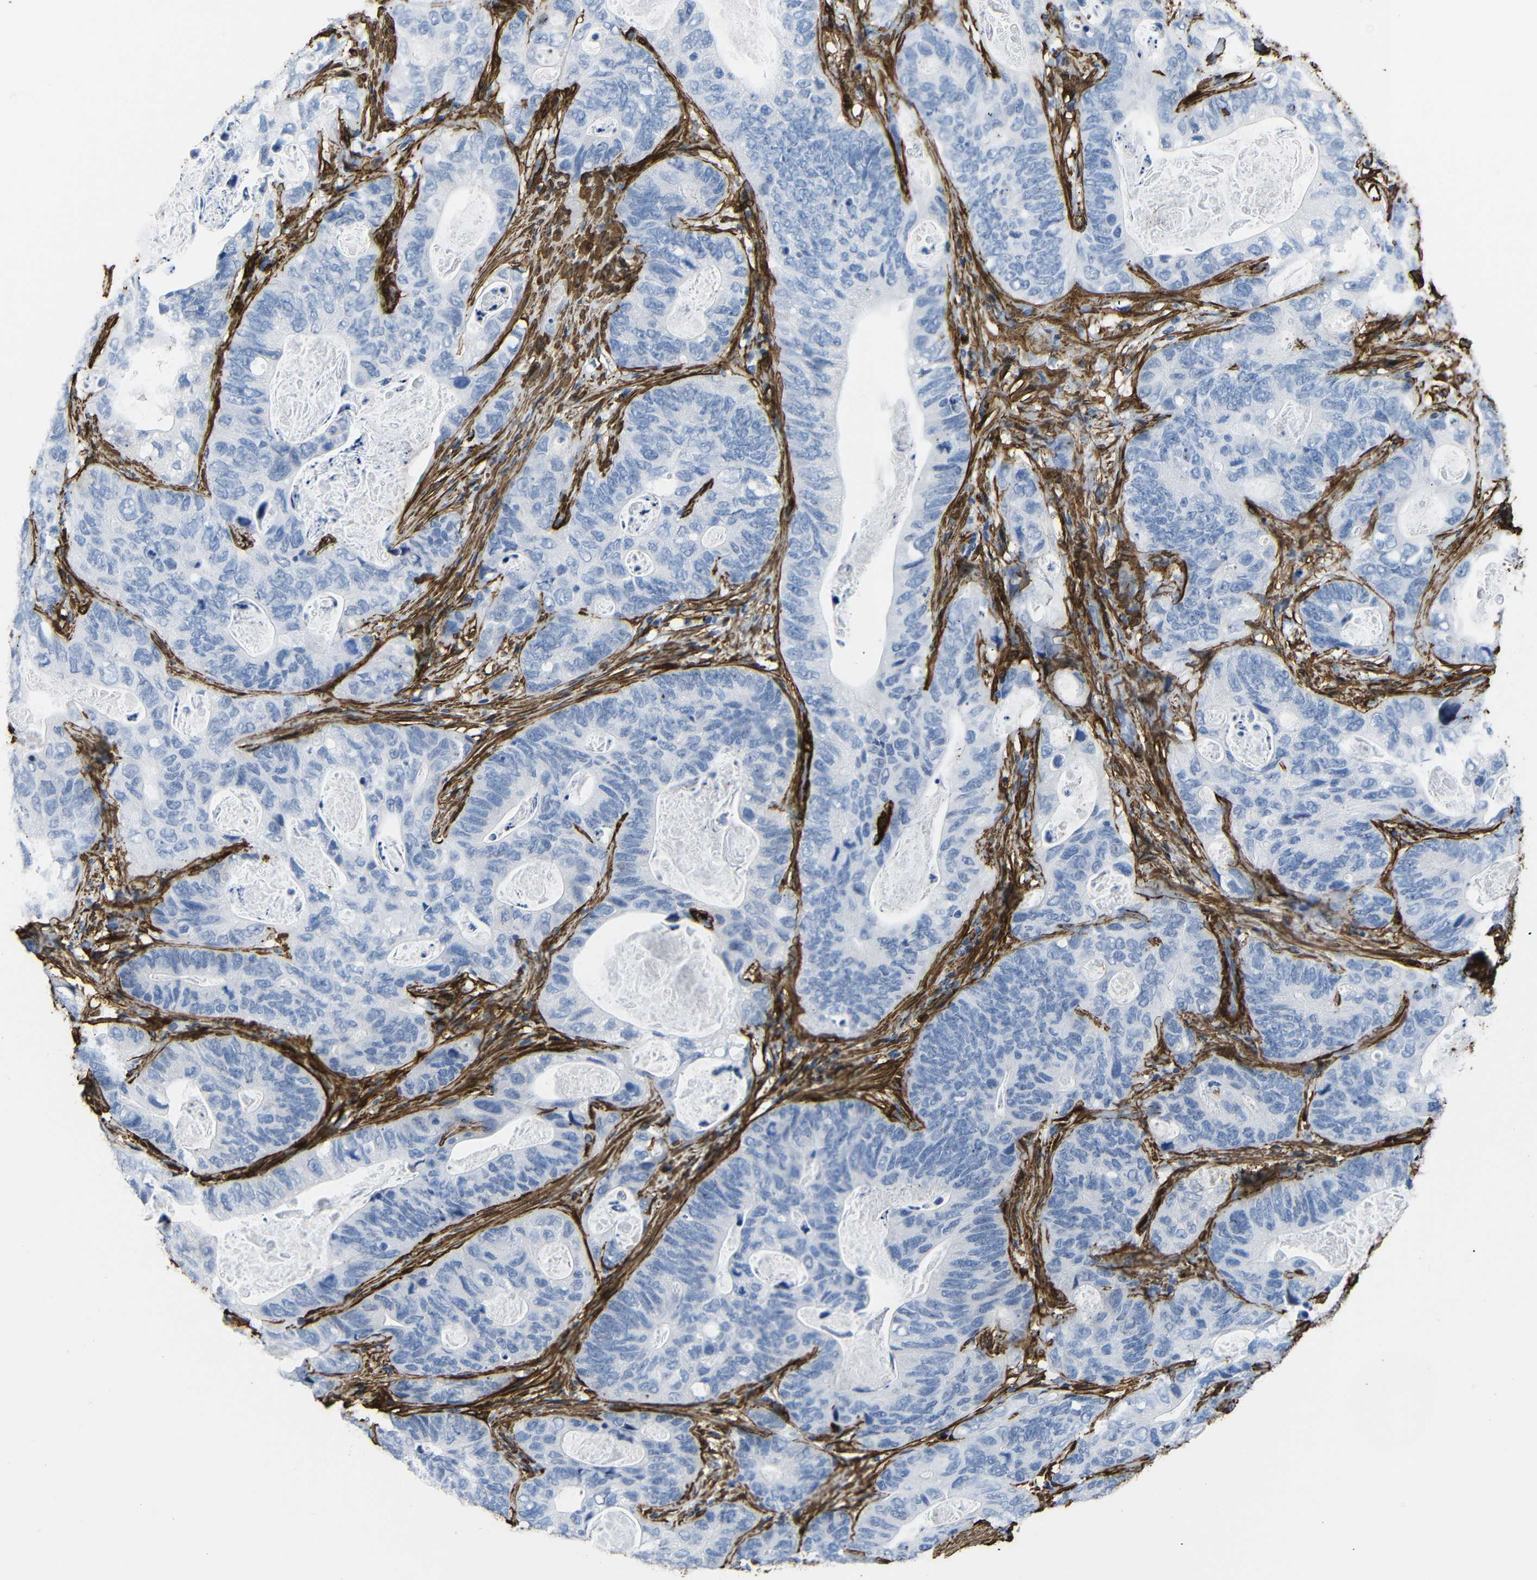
{"staining": {"intensity": "negative", "quantity": "none", "location": "none"}, "tissue": "stomach cancer", "cell_type": "Tumor cells", "image_type": "cancer", "snomed": [{"axis": "morphology", "description": "Adenocarcinoma, NOS"}, {"axis": "topography", "description": "Stomach"}], "caption": "Tumor cells show no significant positivity in stomach cancer.", "gene": "ACTA2", "patient": {"sex": "female", "age": 89}}